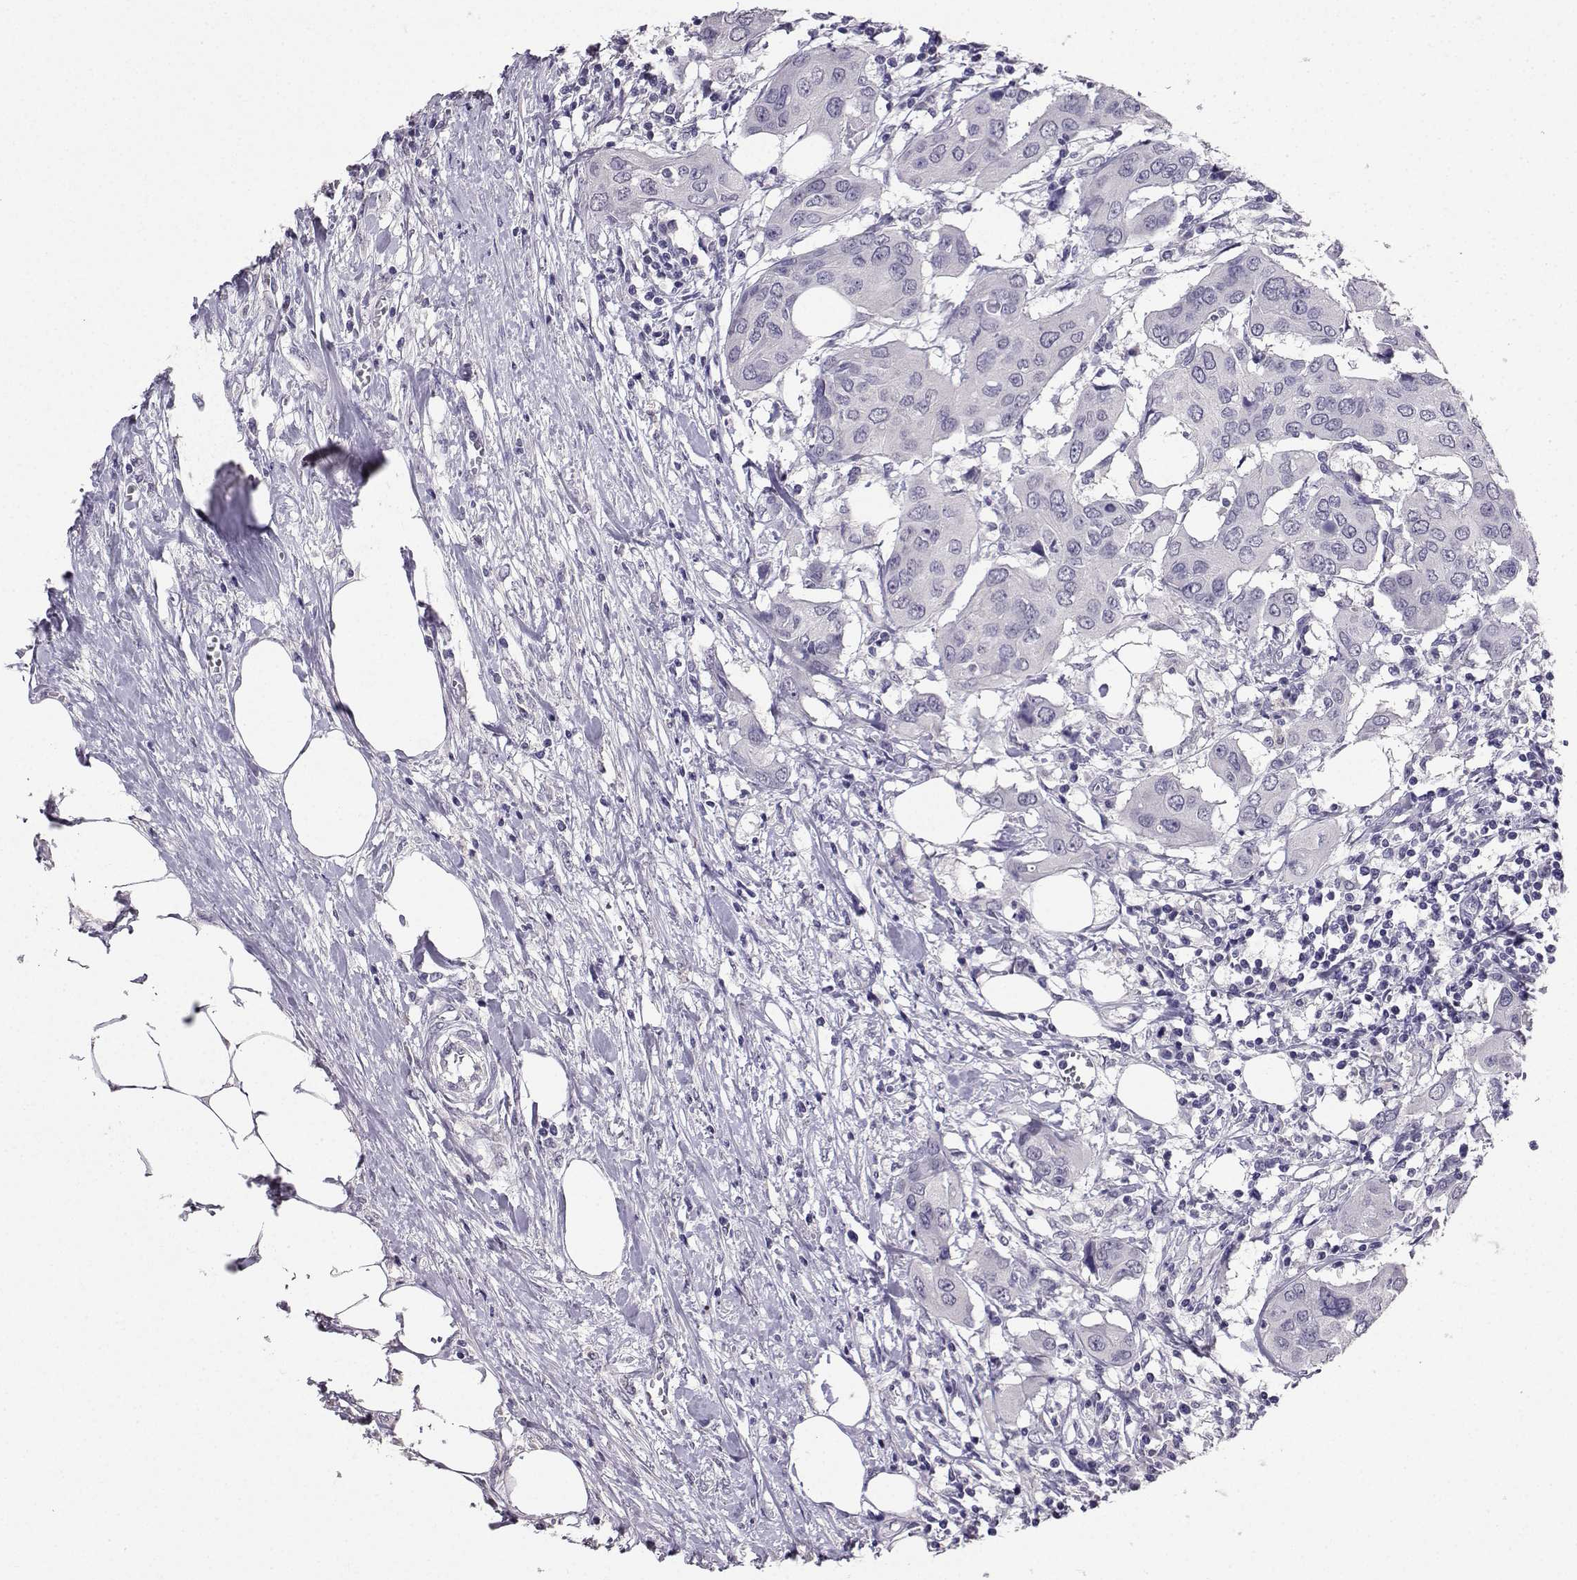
{"staining": {"intensity": "negative", "quantity": "none", "location": "none"}, "tissue": "urothelial cancer", "cell_type": "Tumor cells", "image_type": "cancer", "snomed": [{"axis": "morphology", "description": "Urothelial carcinoma, NOS"}, {"axis": "morphology", "description": "Urothelial carcinoma, High grade"}, {"axis": "topography", "description": "Urinary bladder"}], "caption": "Tumor cells are negative for protein expression in human transitional cell carcinoma.", "gene": "SPAG11B", "patient": {"sex": "male", "age": 63}}